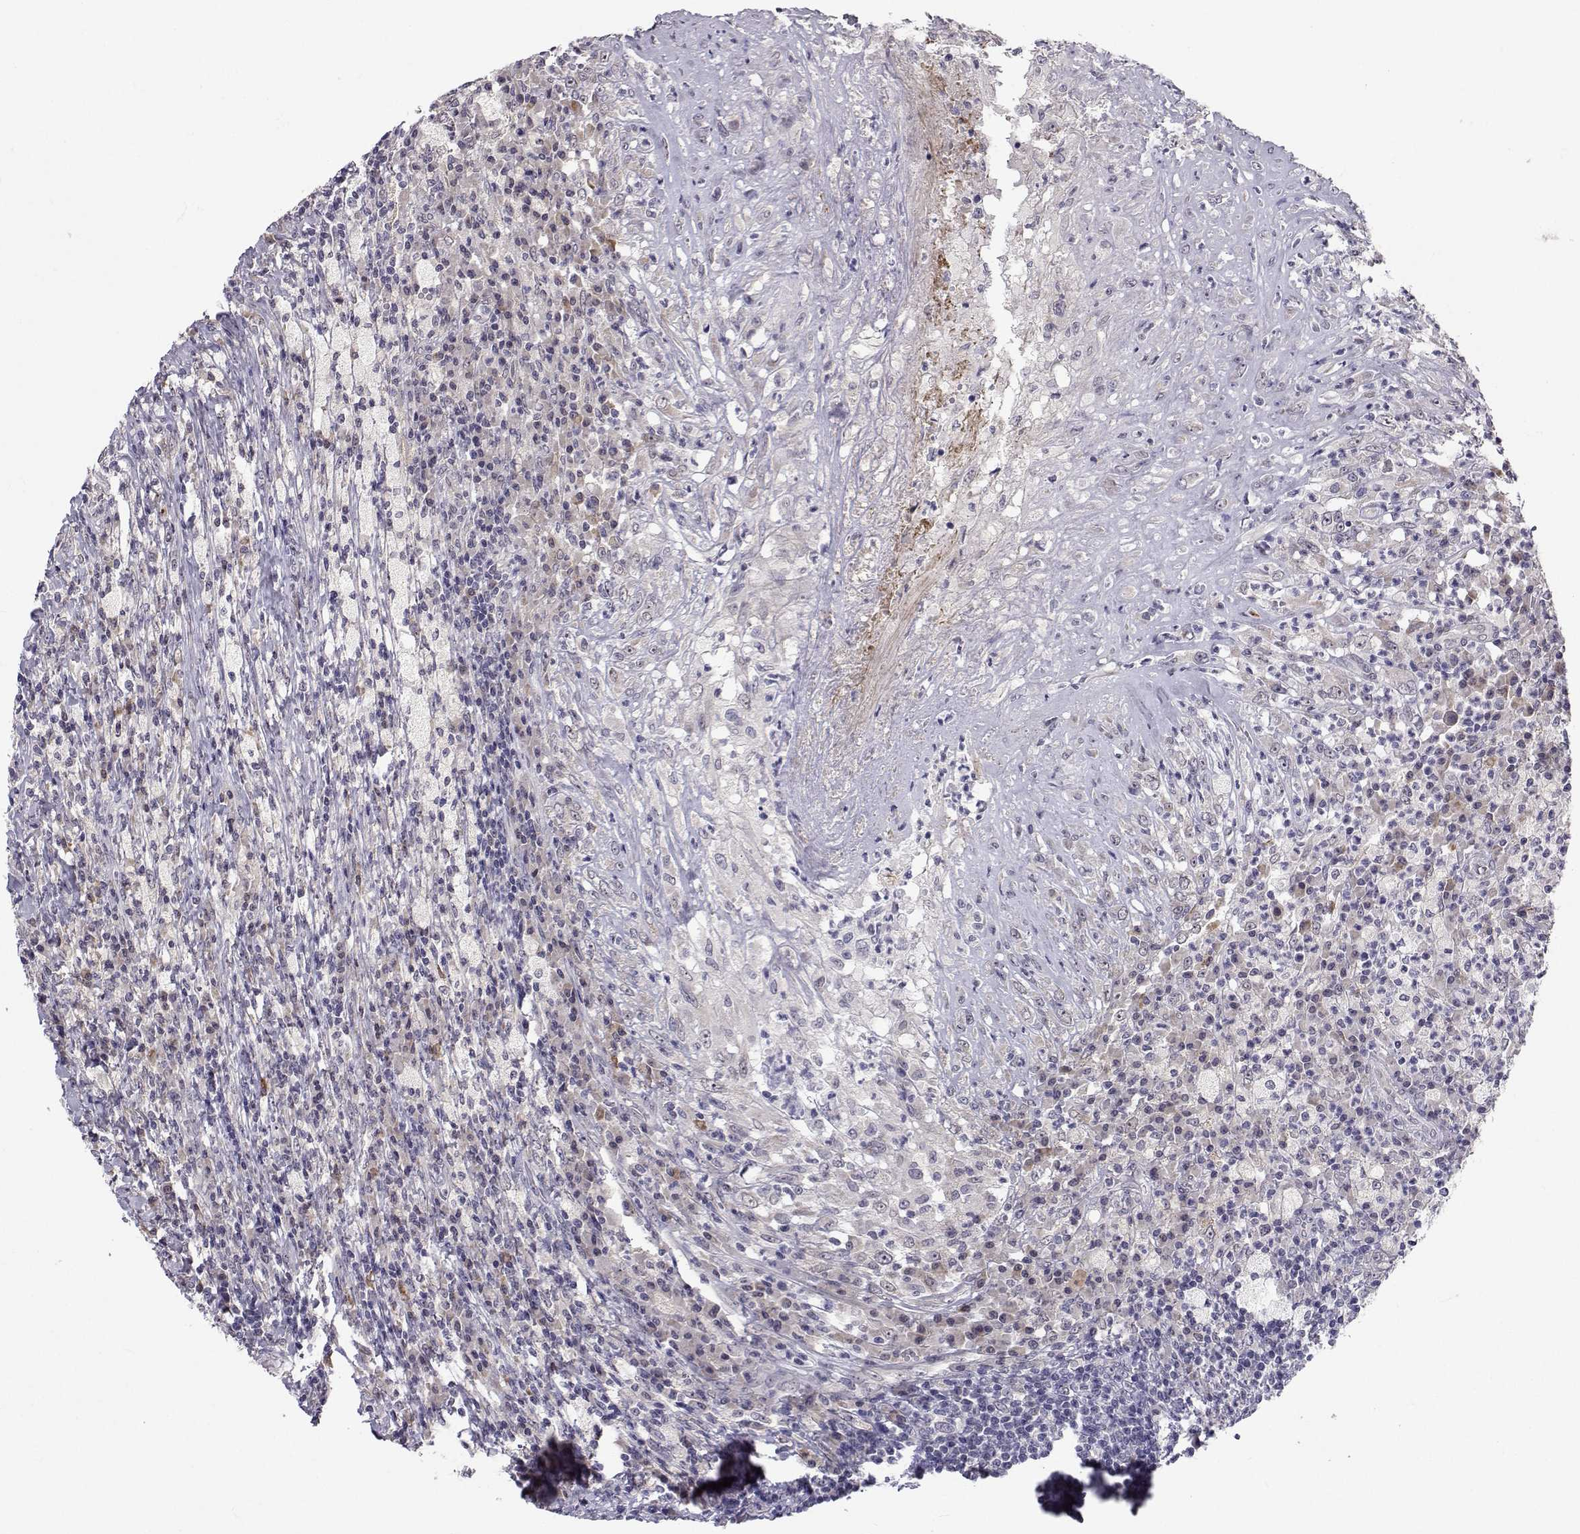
{"staining": {"intensity": "negative", "quantity": "none", "location": "none"}, "tissue": "testis cancer", "cell_type": "Tumor cells", "image_type": "cancer", "snomed": [{"axis": "morphology", "description": "Necrosis, NOS"}, {"axis": "morphology", "description": "Carcinoma, Embryonal, NOS"}, {"axis": "topography", "description": "Testis"}], "caption": "Micrograph shows no significant protein positivity in tumor cells of testis cancer (embryonal carcinoma).", "gene": "SLC6A3", "patient": {"sex": "male", "age": 19}}